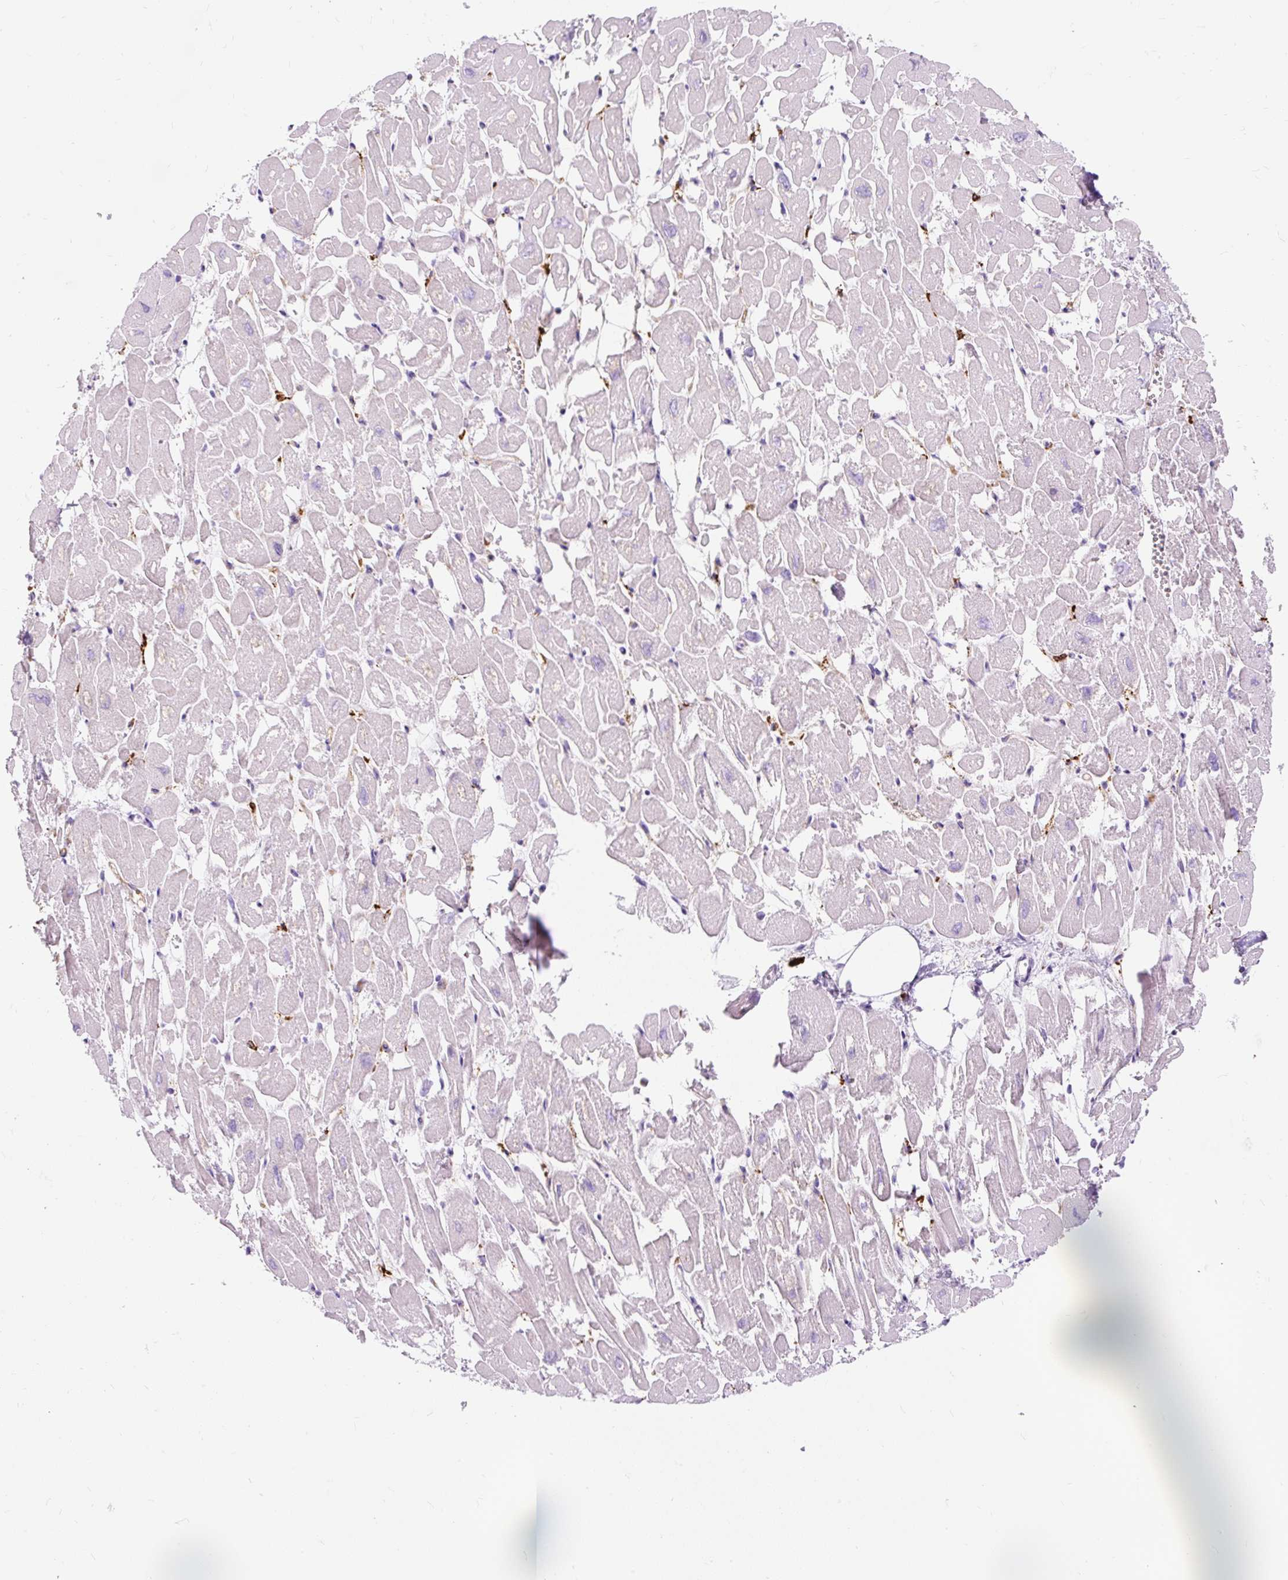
{"staining": {"intensity": "negative", "quantity": "none", "location": "none"}, "tissue": "heart muscle", "cell_type": "Cardiomyocytes", "image_type": "normal", "snomed": [{"axis": "morphology", "description": "Normal tissue, NOS"}, {"axis": "topography", "description": "Heart"}], "caption": "DAB (3,3'-diaminobenzidine) immunohistochemical staining of normal human heart muscle exhibits no significant staining in cardiomyocytes.", "gene": "HLA", "patient": {"sex": "male", "age": 54}}